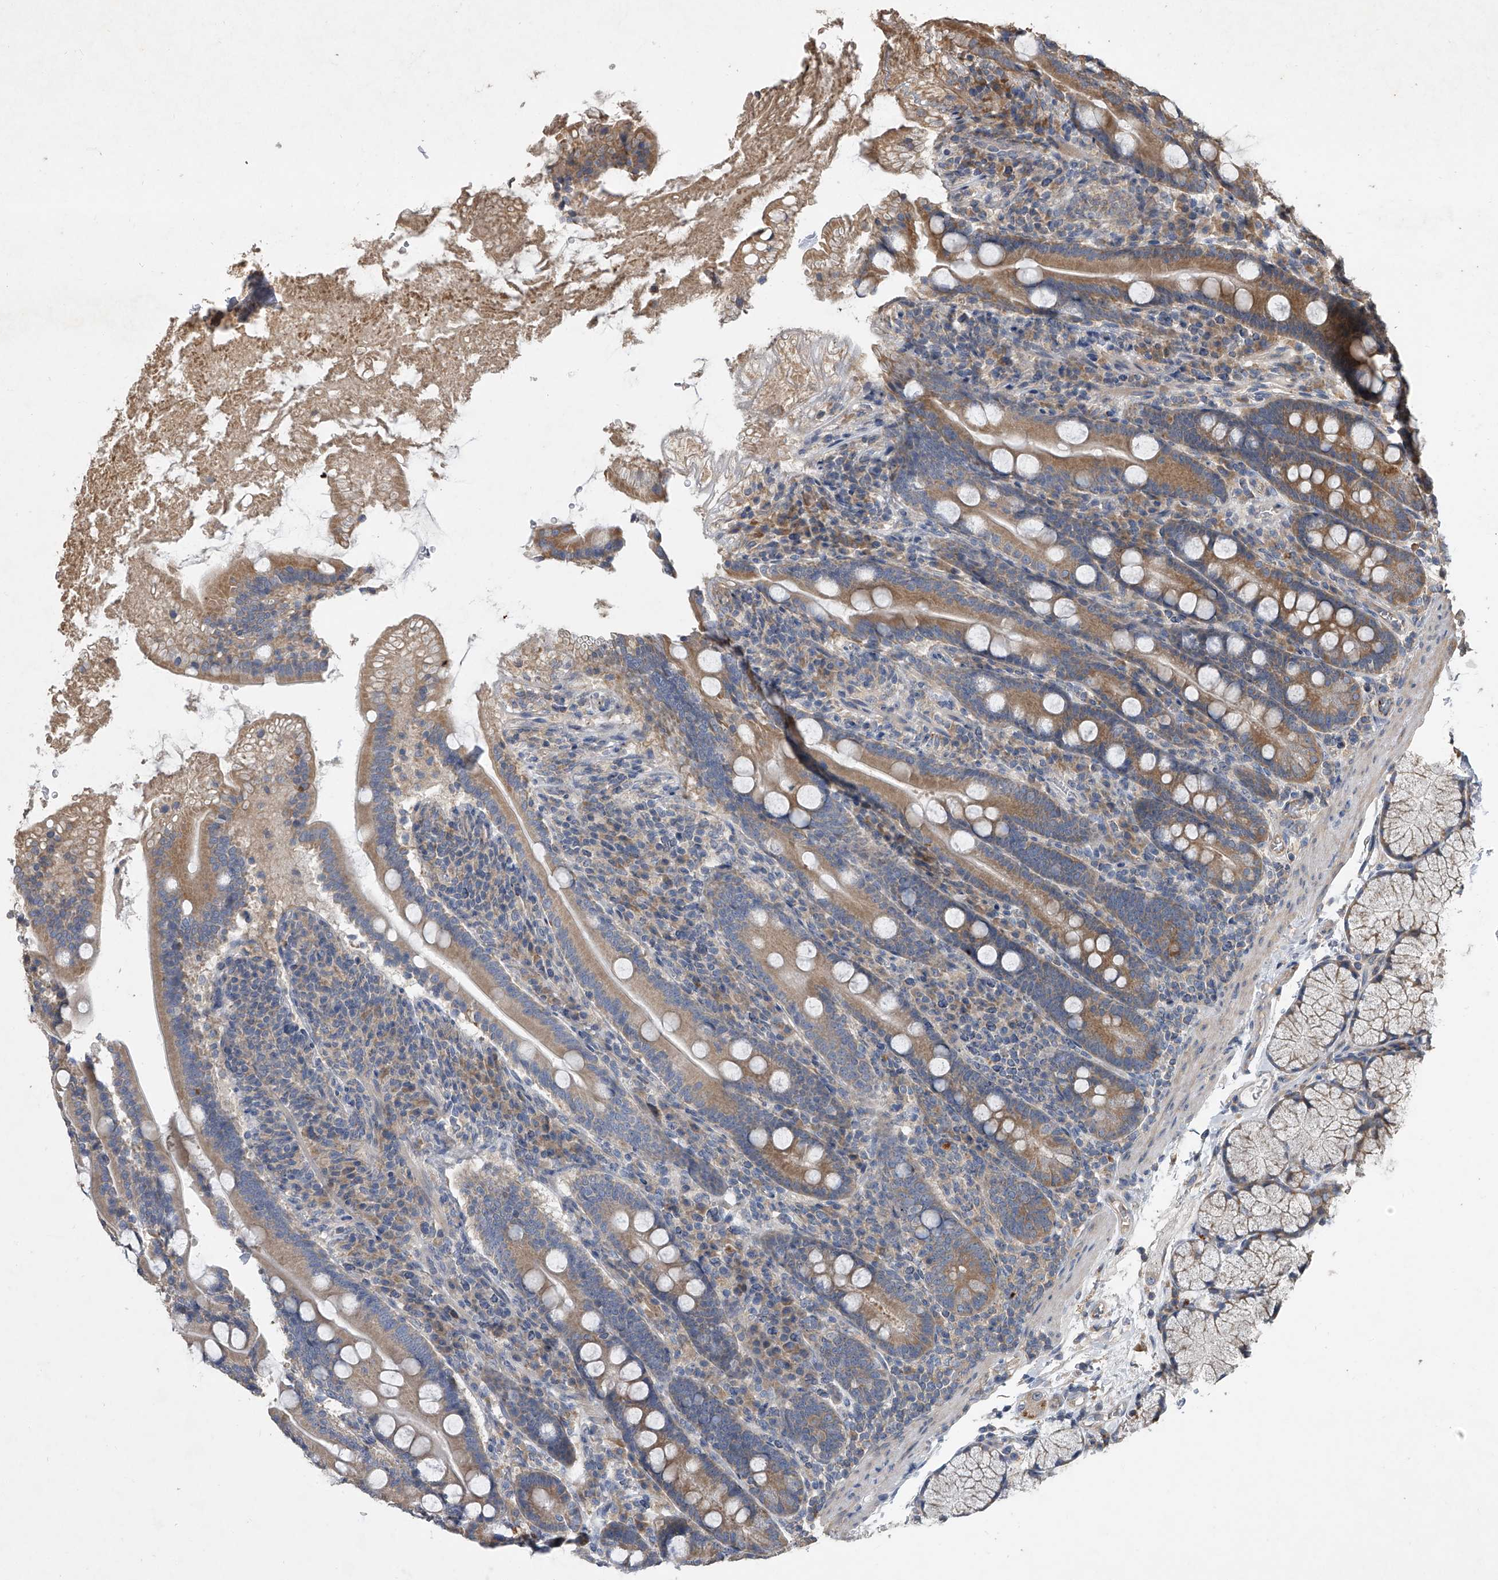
{"staining": {"intensity": "moderate", "quantity": ">75%", "location": "cytoplasmic/membranous"}, "tissue": "duodenum", "cell_type": "Glandular cells", "image_type": "normal", "snomed": [{"axis": "morphology", "description": "Normal tissue, NOS"}, {"axis": "topography", "description": "Duodenum"}], "caption": "Protein positivity by immunohistochemistry shows moderate cytoplasmic/membranous expression in about >75% of glandular cells in benign duodenum.", "gene": "DOCK9", "patient": {"sex": "male", "age": 35}}